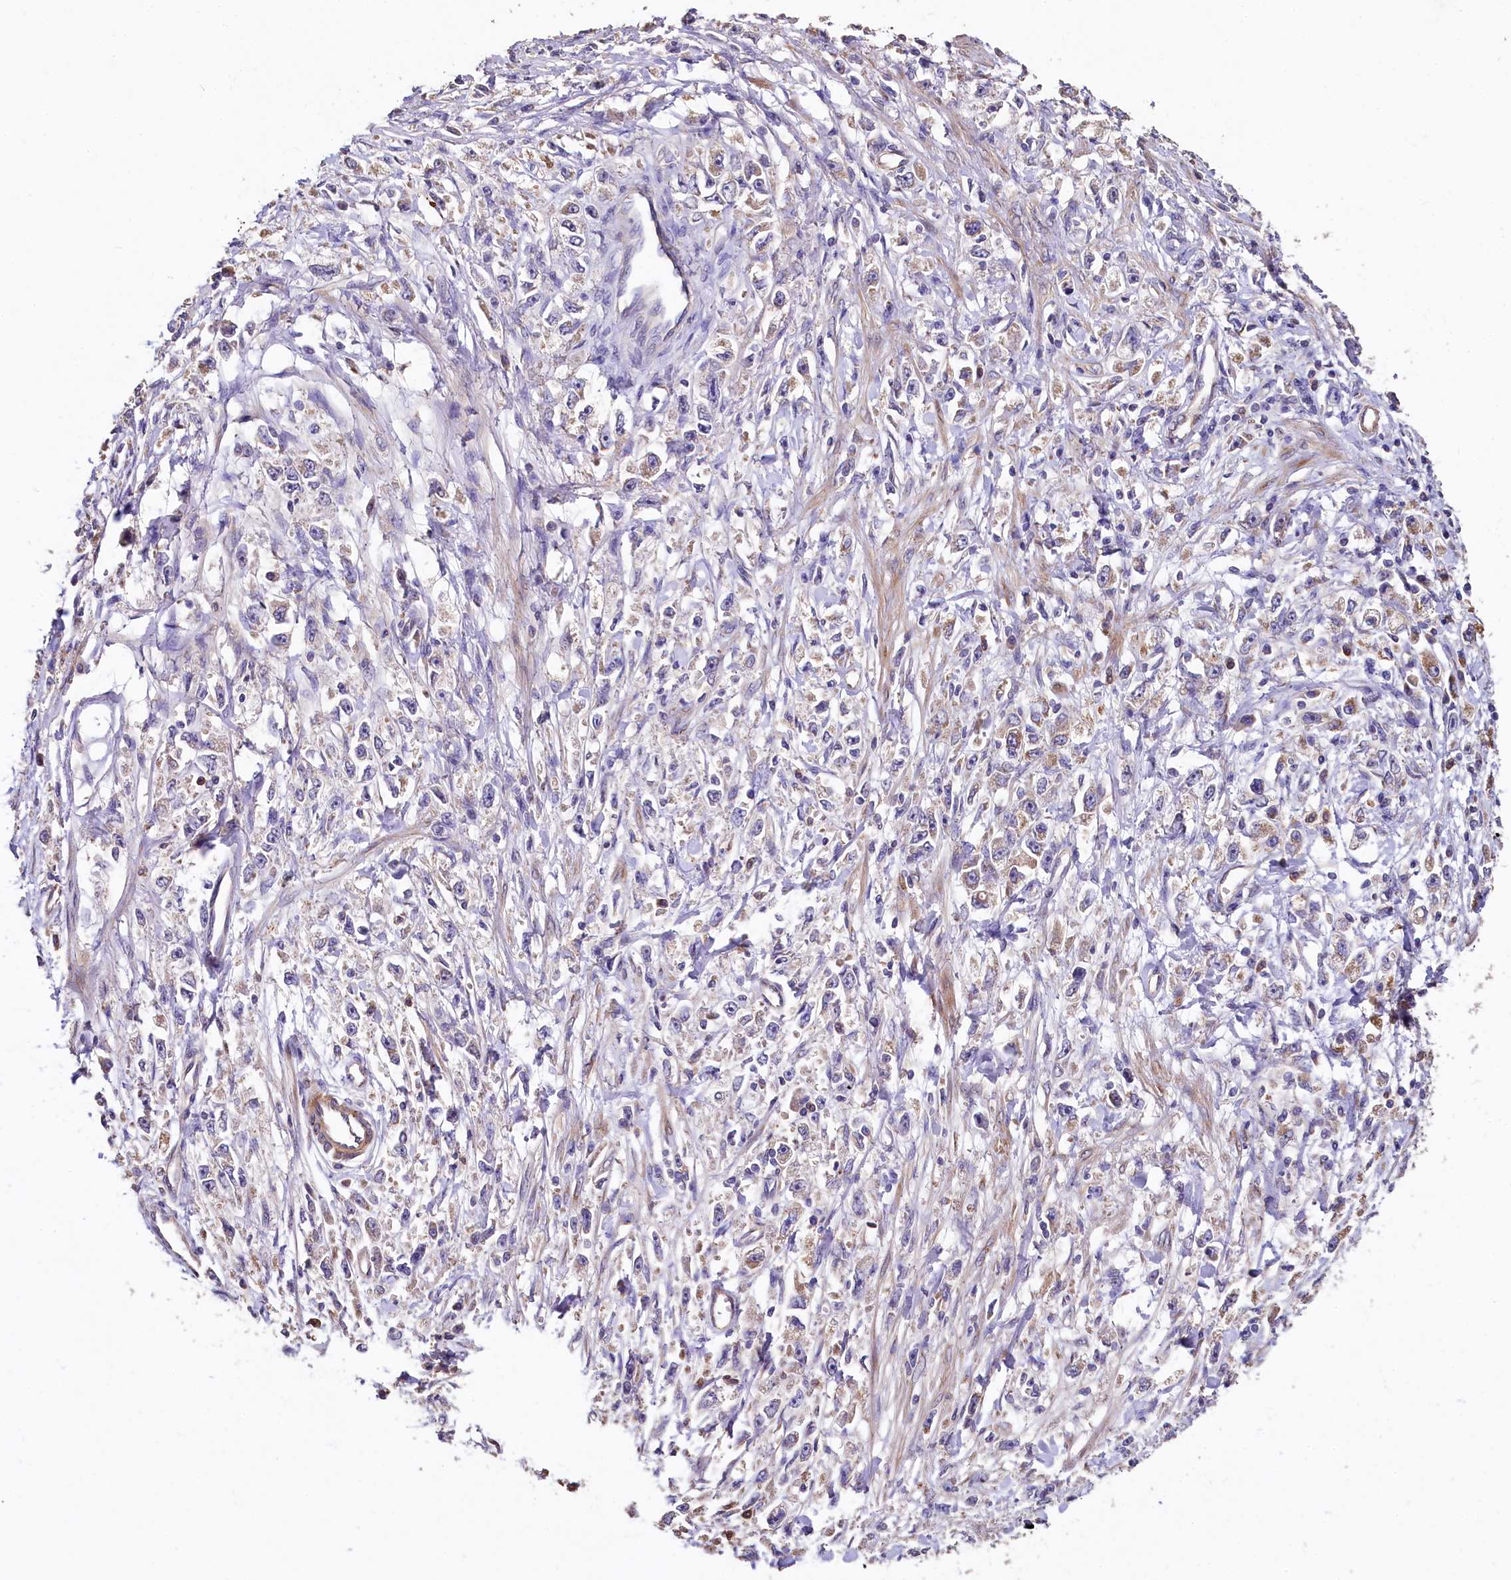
{"staining": {"intensity": "moderate", "quantity": "<25%", "location": "cytoplasmic/membranous"}, "tissue": "stomach cancer", "cell_type": "Tumor cells", "image_type": "cancer", "snomed": [{"axis": "morphology", "description": "Adenocarcinoma, NOS"}, {"axis": "topography", "description": "Stomach"}], "caption": "Approximately <25% of tumor cells in adenocarcinoma (stomach) show moderate cytoplasmic/membranous protein expression as visualized by brown immunohistochemical staining.", "gene": "SPRYD3", "patient": {"sex": "female", "age": 59}}